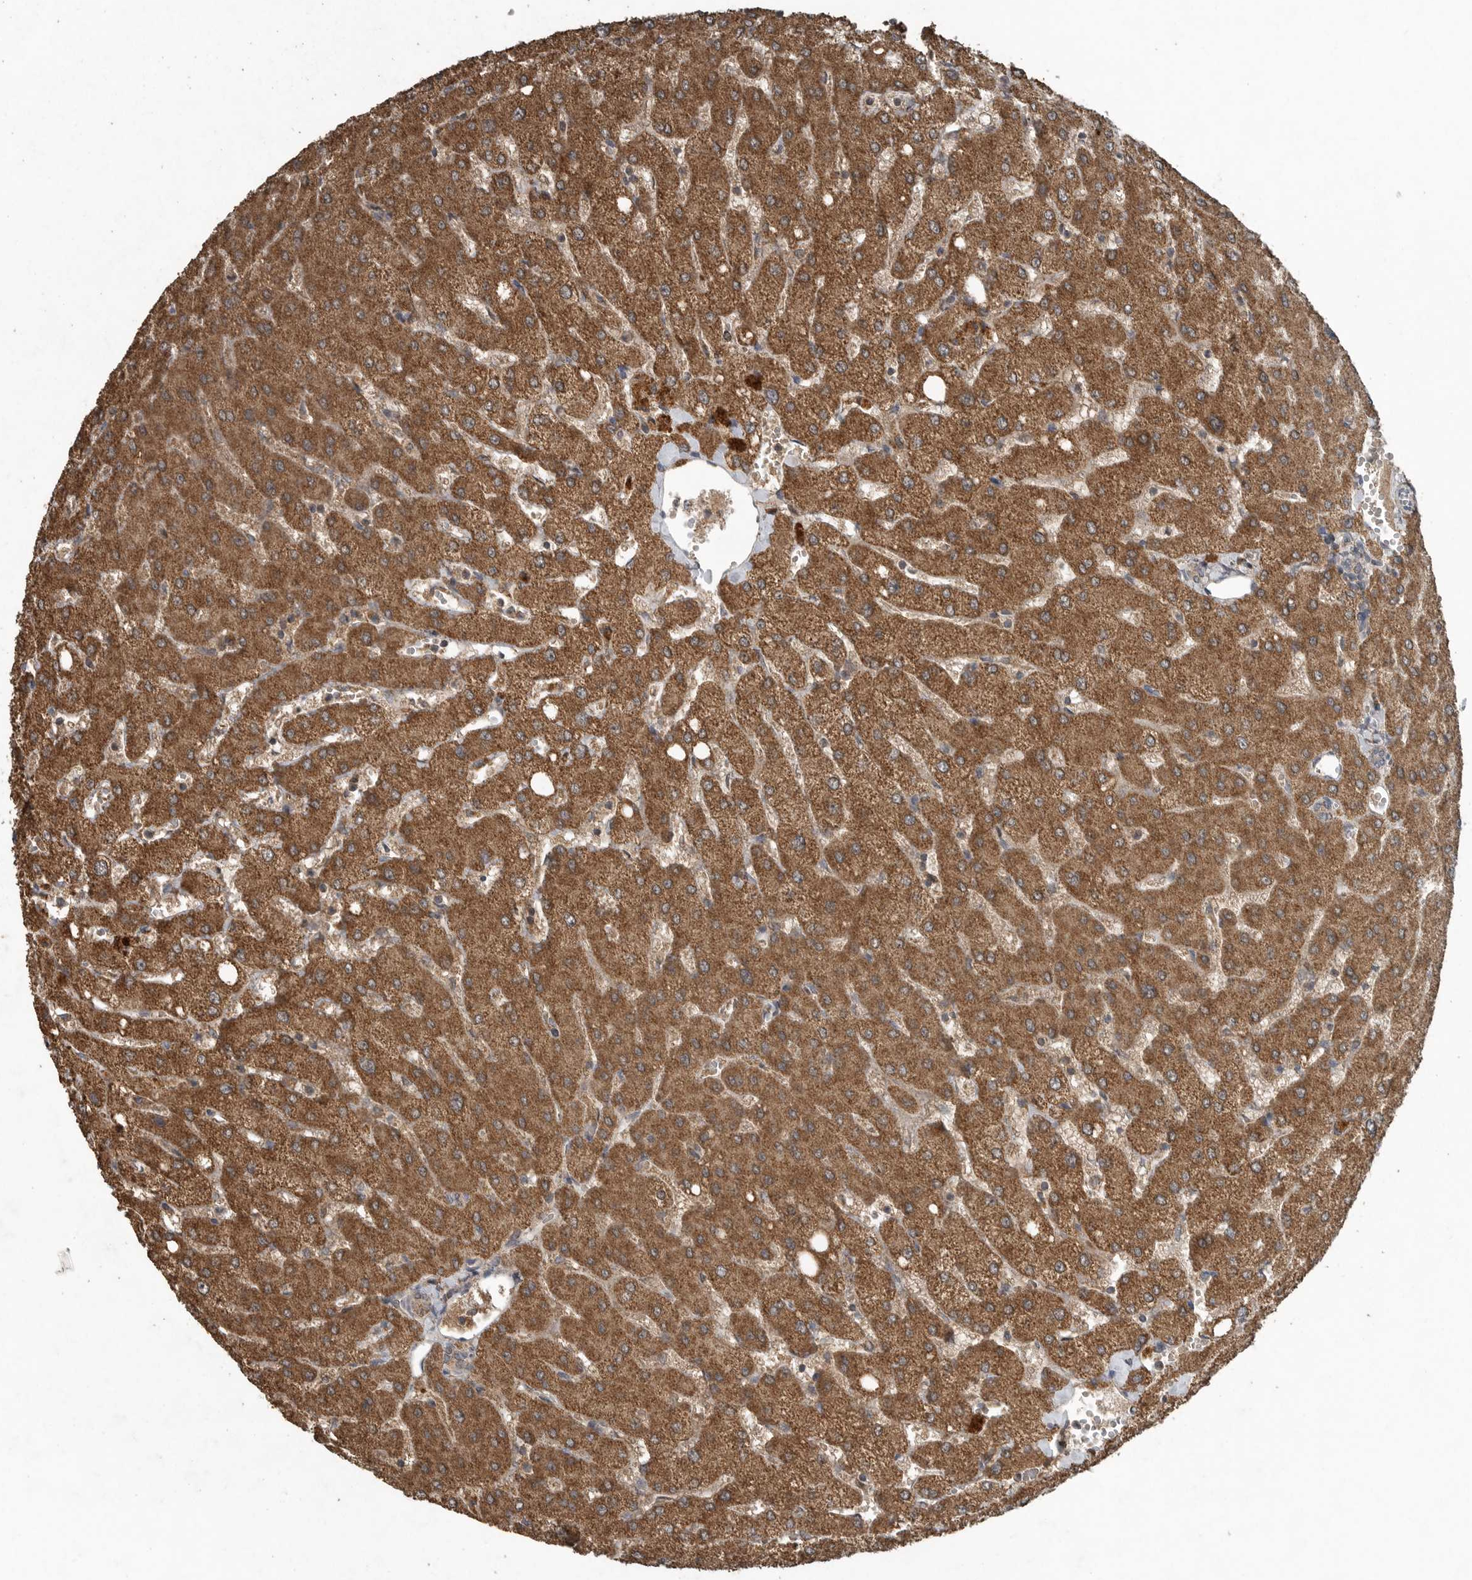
{"staining": {"intensity": "moderate", "quantity": ">75%", "location": "cytoplasmic/membranous"}, "tissue": "liver", "cell_type": "Cholangiocytes", "image_type": "normal", "snomed": [{"axis": "morphology", "description": "Normal tissue, NOS"}, {"axis": "topography", "description": "Liver"}], "caption": "High-power microscopy captured an immunohistochemistry histopathology image of benign liver, revealing moderate cytoplasmic/membranous staining in approximately >75% of cholangiocytes. The staining is performed using DAB (3,3'-diaminobenzidine) brown chromogen to label protein expression. The nuclei are counter-stained blue using hematoxylin.", "gene": "IL6ST", "patient": {"sex": "female", "age": 54}}